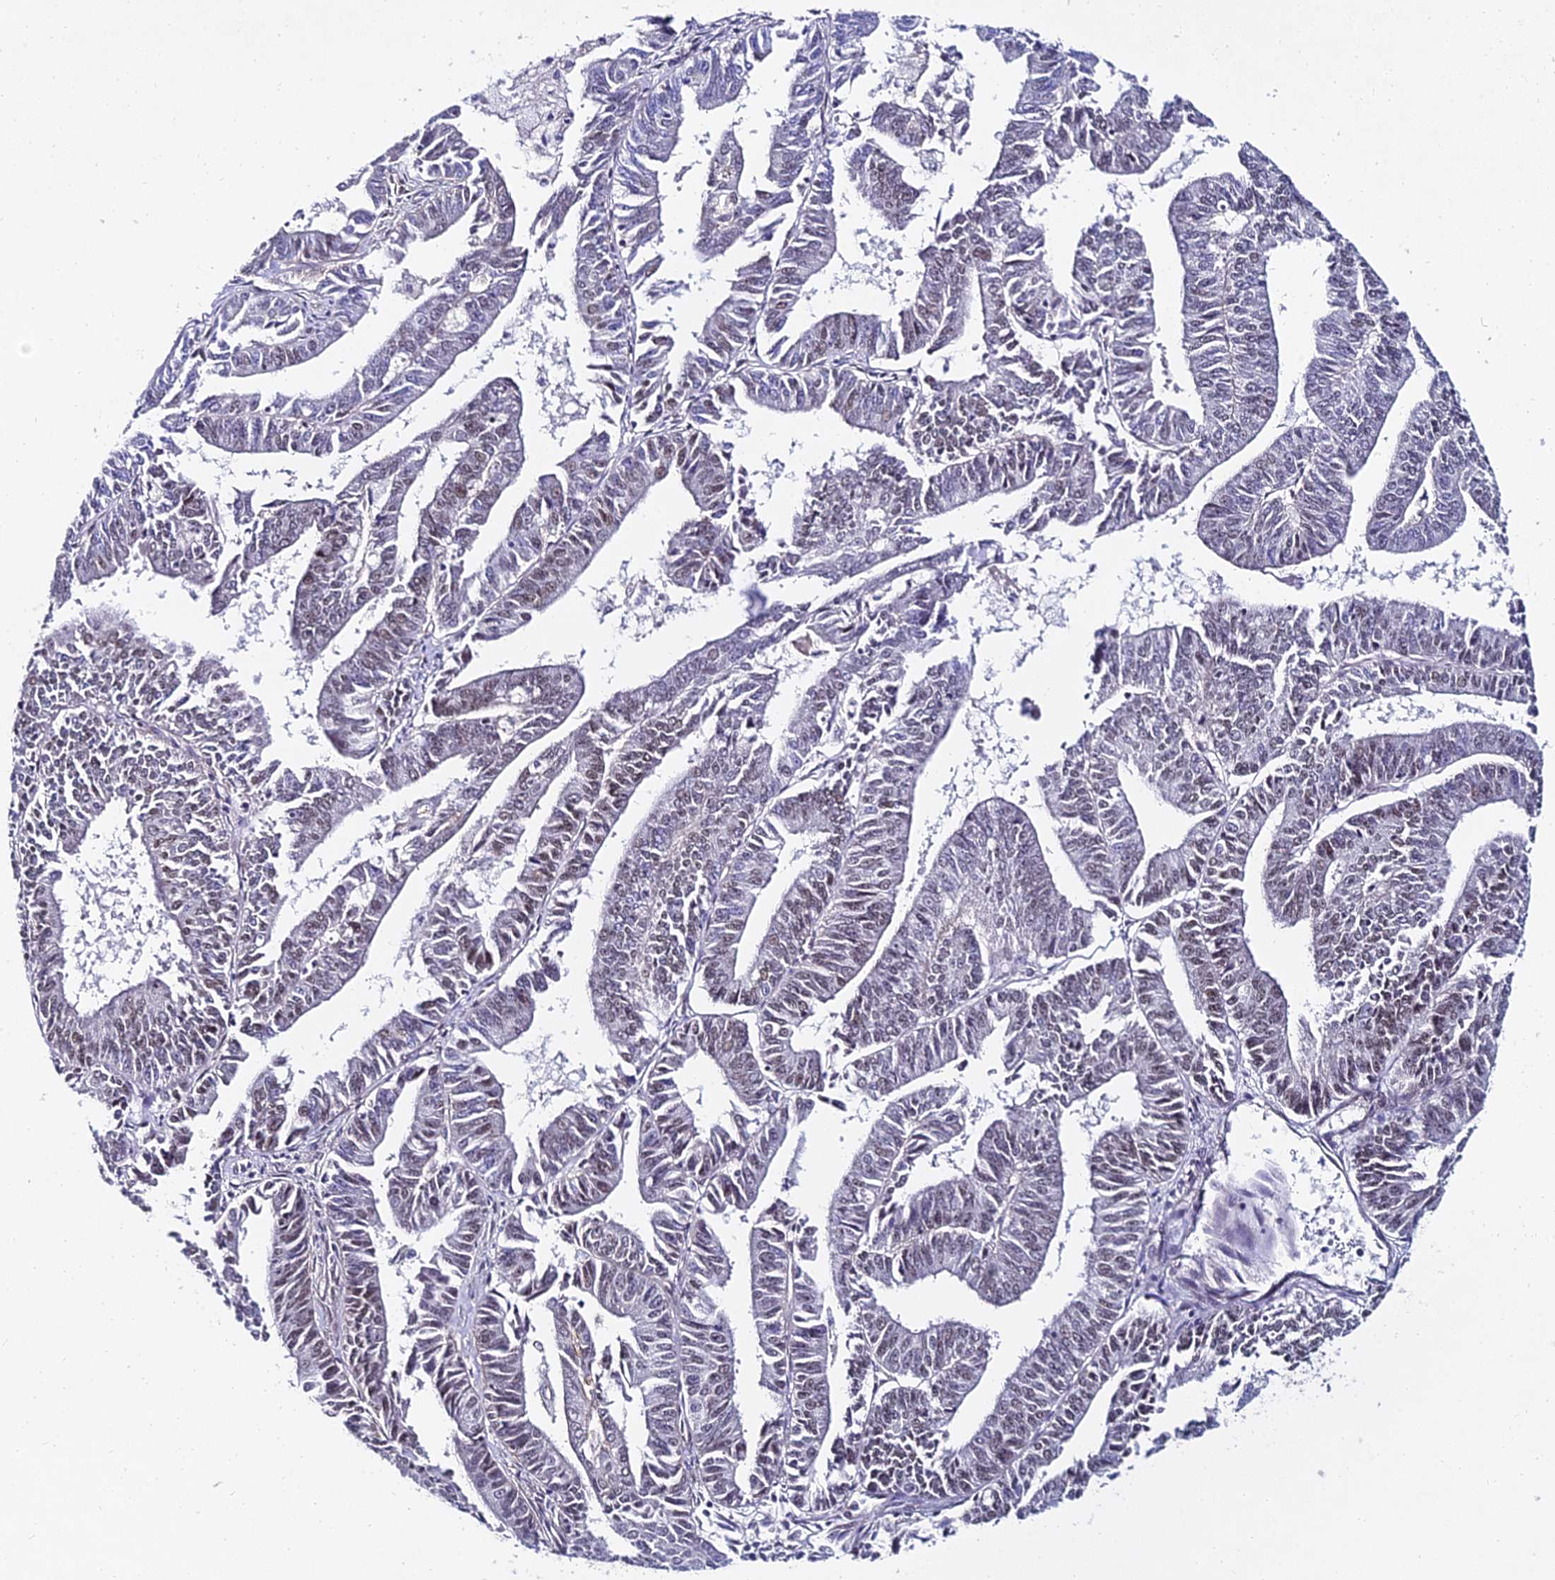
{"staining": {"intensity": "weak", "quantity": "25%-75%", "location": "nuclear"}, "tissue": "endometrial cancer", "cell_type": "Tumor cells", "image_type": "cancer", "snomed": [{"axis": "morphology", "description": "Adenocarcinoma, NOS"}, {"axis": "topography", "description": "Endometrium"}], "caption": "Adenocarcinoma (endometrial) tissue shows weak nuclear expression in about 25%-75% of tumor cells", "gene": "TRIM24", "patient": {"sex": "female", "age": 73}}